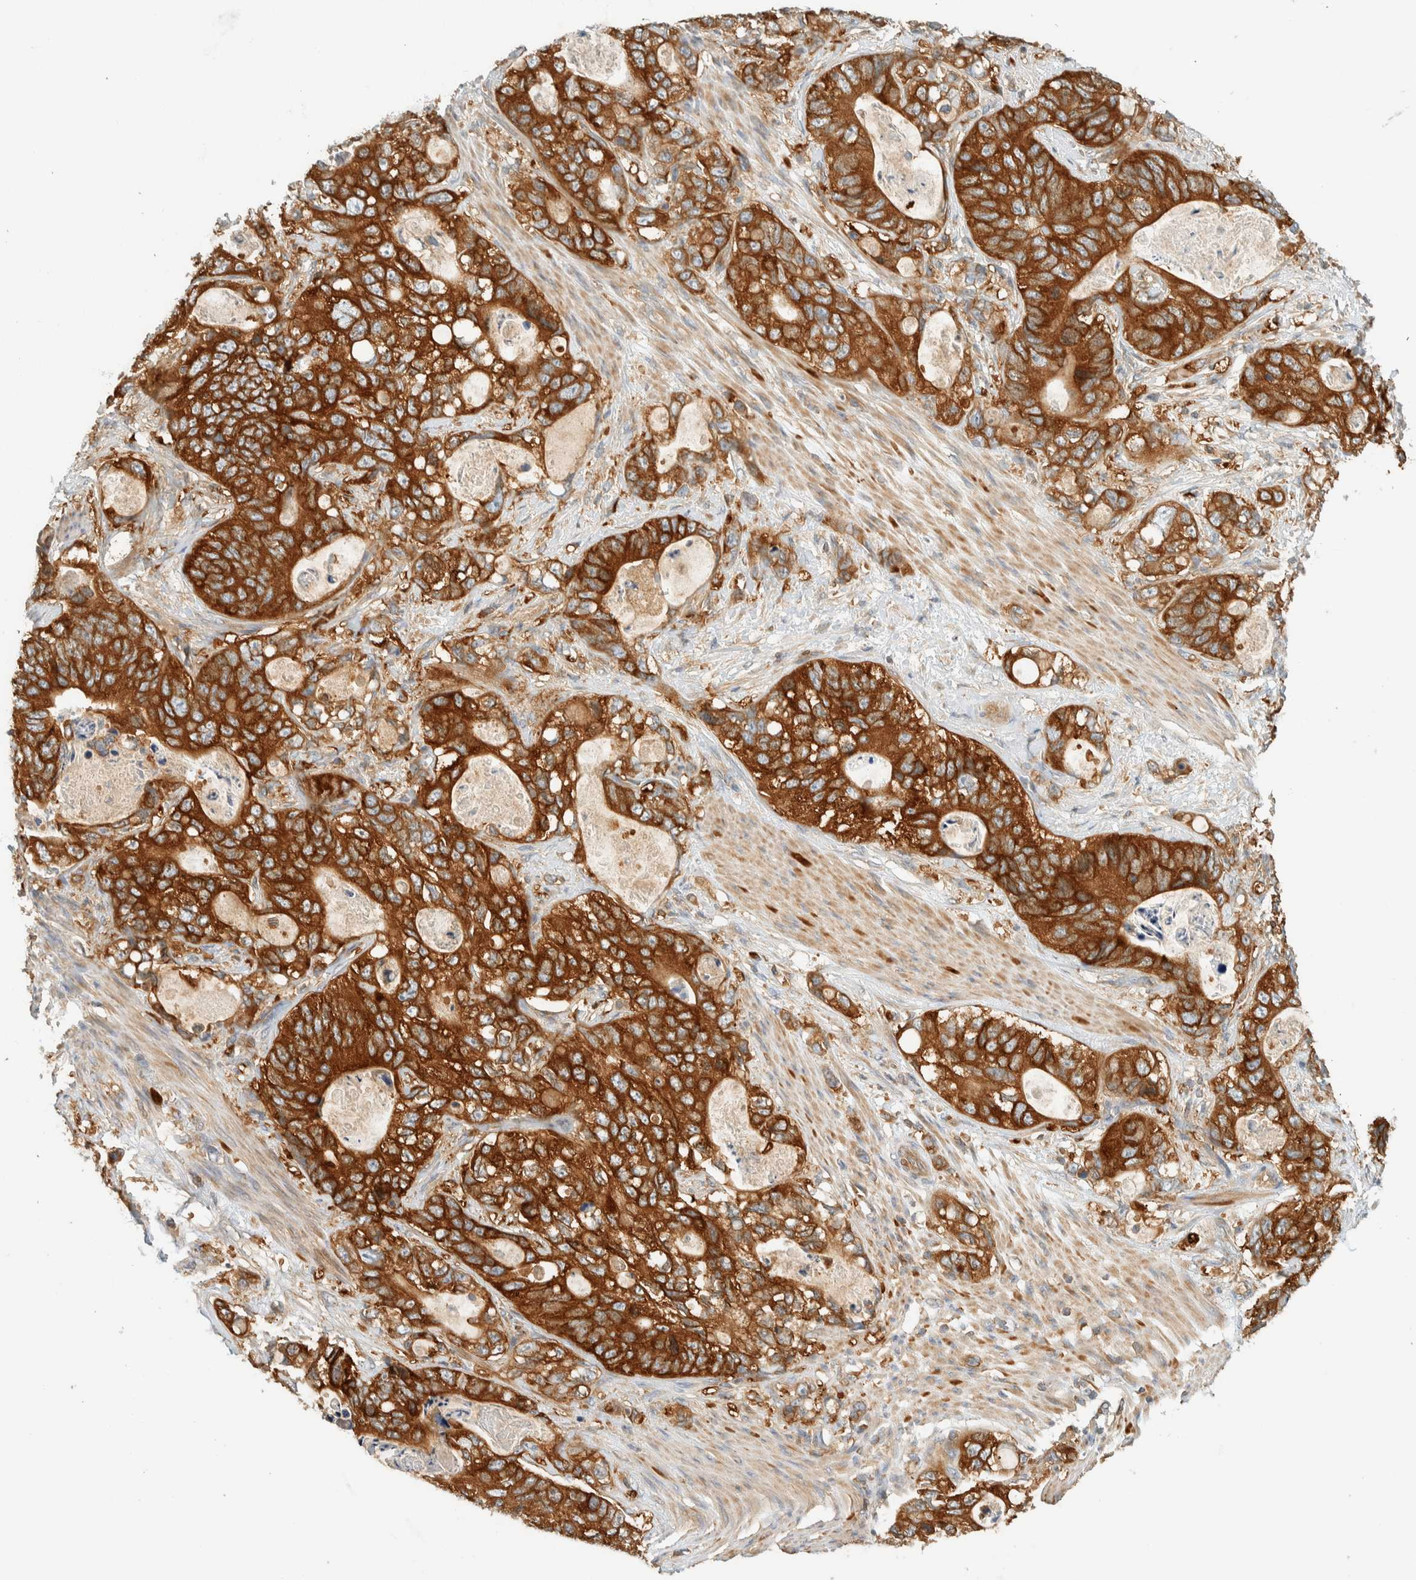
{"staining": {"intensity": "strong", "quantity": ">75%", "location": "cytoplasmic/membranous"}, "tissue": "stomach cancer", "cell_type": "Tumor cells", "image_type": "cancer", "snomed": [{"axis": "morphology", "description": "Normal tissue, NOS"}, {"axis": "morphology", "description": "Adenocarcinoma, NOS"}, {"axis": "topography", "description": "Stomach"}], "caption": "Brown immunohistochemical staining in human stomach adenocarcinoma displays strong cytoplasmic/membranous expression in approximately >75% of tumor cells.", "gene": "ARFGEF1", "patient": {"sex": "female", "age": 89}}